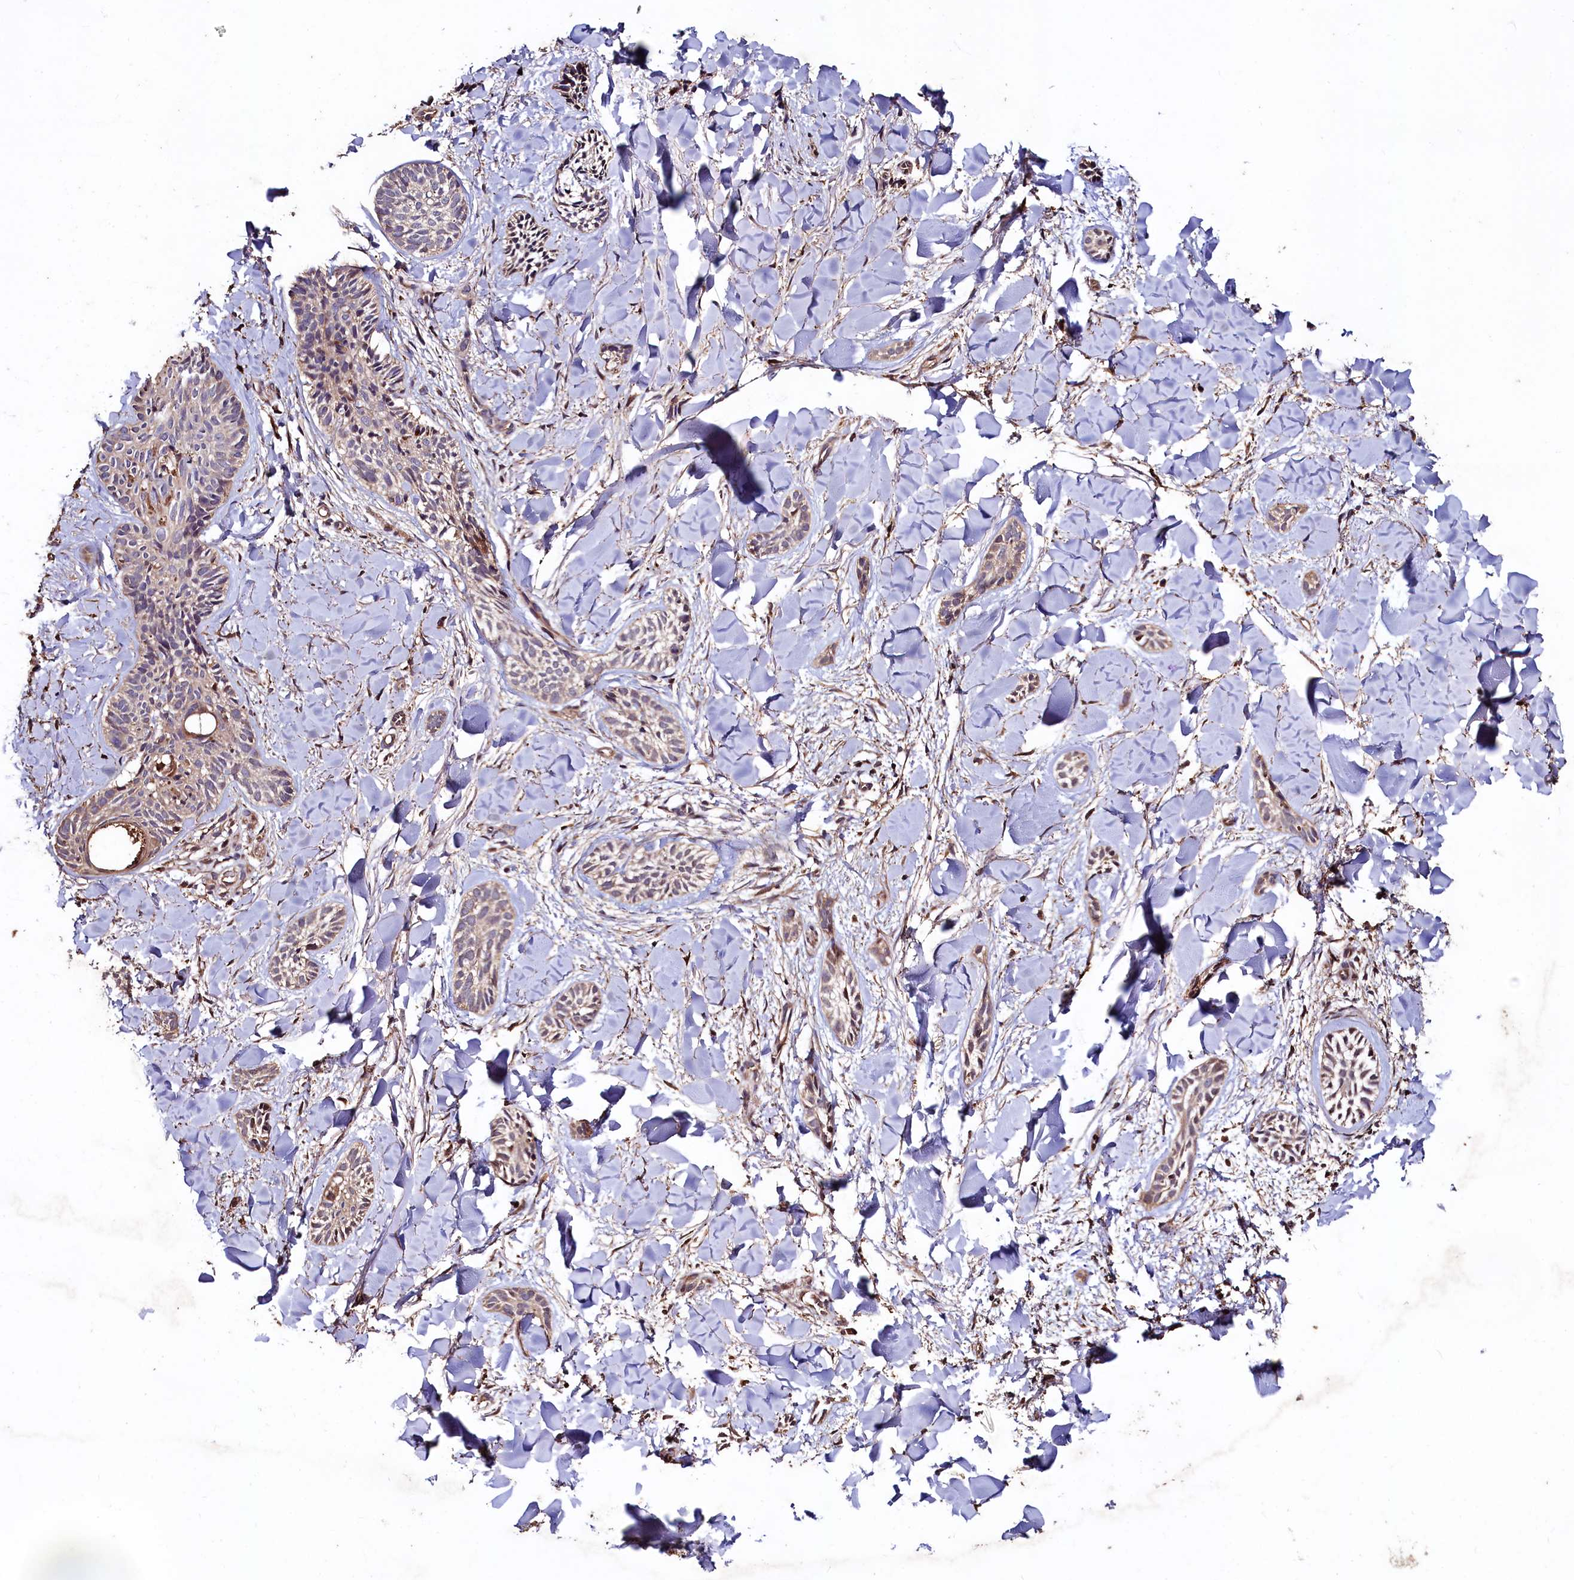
{"staining": {"intensity": "weak", "quantity": "<25%", "location": "cytoplasmic/membranous"}, "tissue": "skin cancer", "cell_type": "Tumor cells", "image_type": "cancer", "snomed": [{"axis": "morphology", "description": "Basal cell carcinoma"}, {"axis": "topography", "description": "Skin"}], "caption": "This is a image of IHC staining of basal cell carcinoma (skin), which shows no expression in tumor cells. Nuclei are stained in blue.", "gene": "TMEM98", "patient": {"sex": "female", "age": 59}}